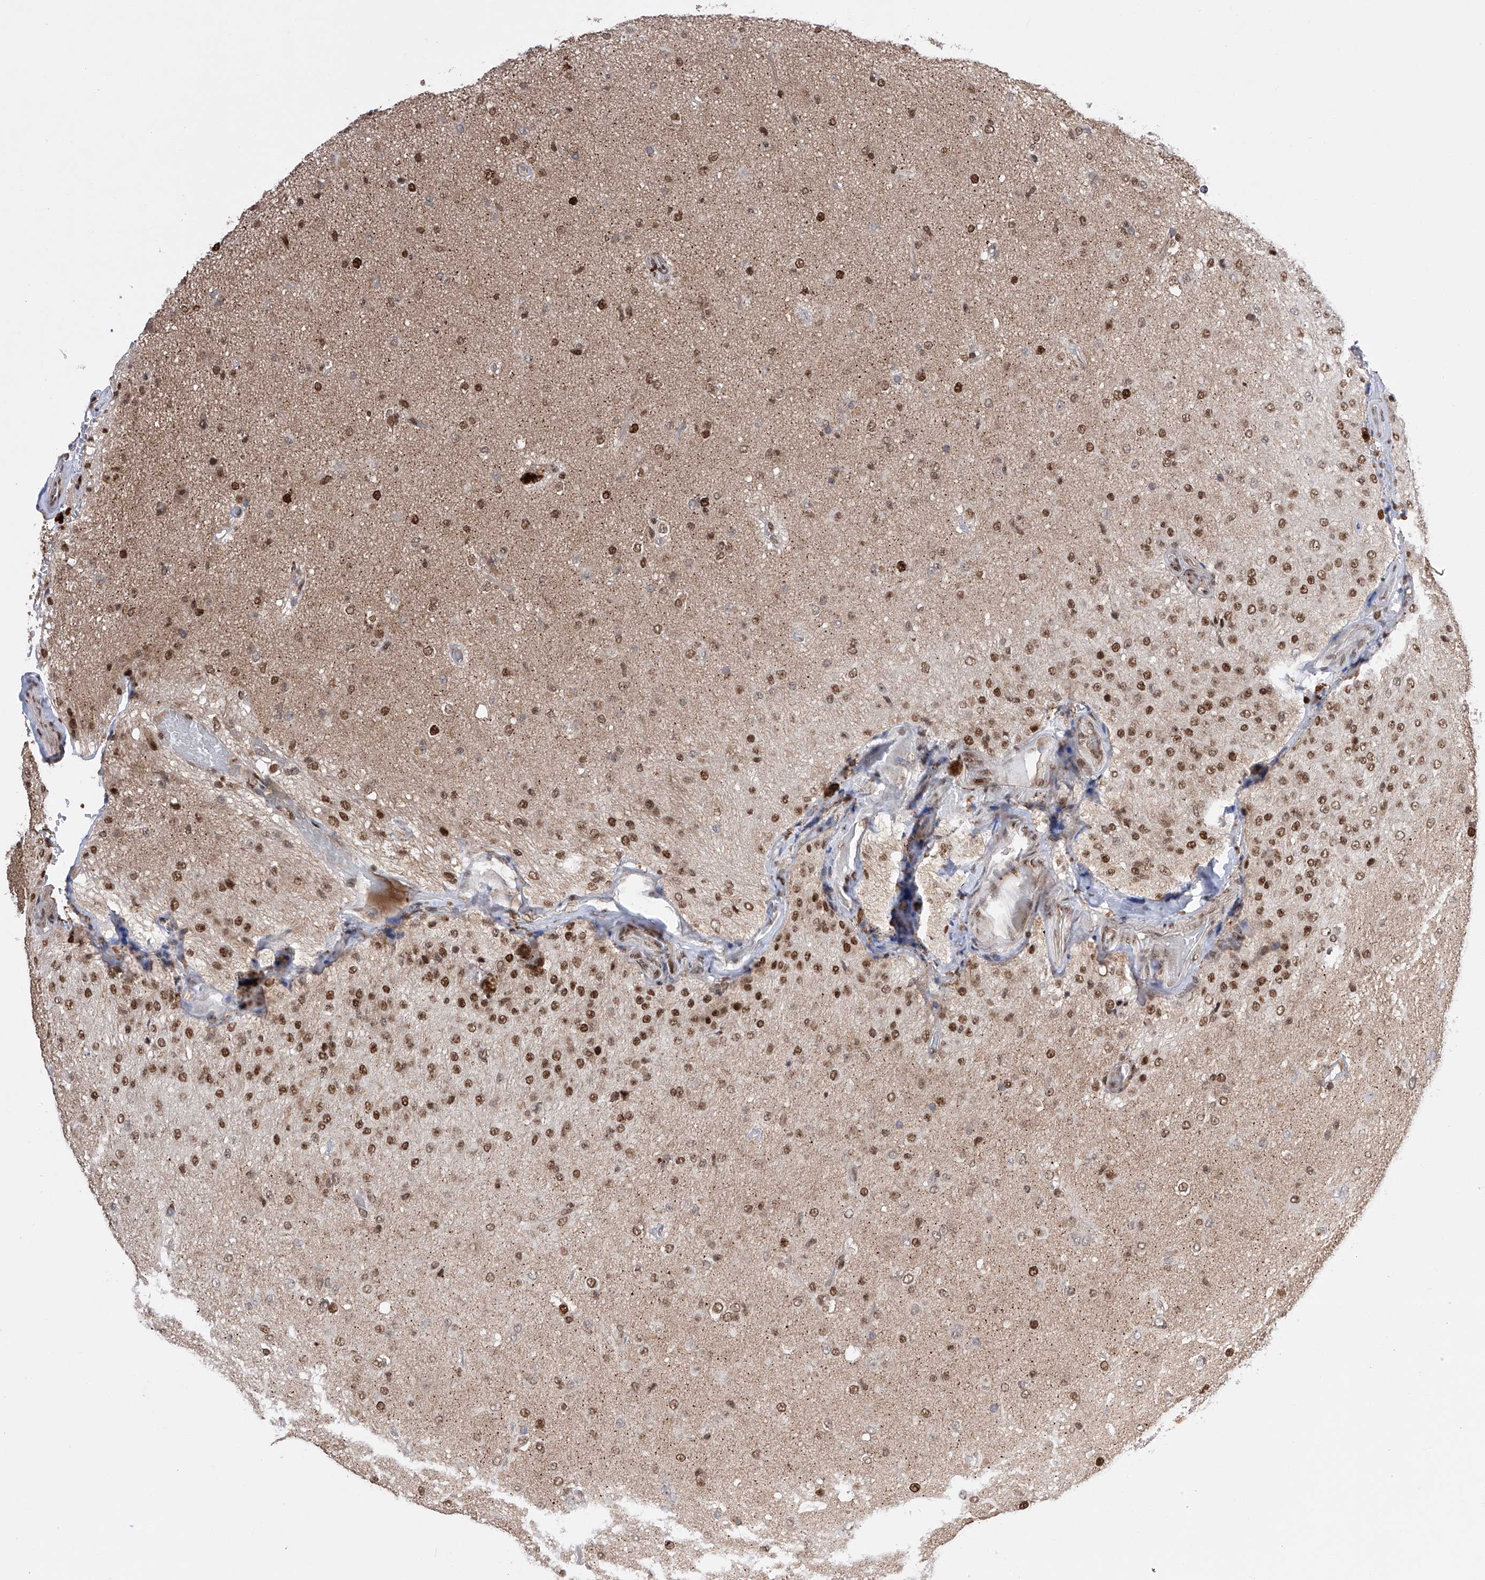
{"staining": {"intensity": "moderate", "quantity": "25%-75%", "location": "nuclear"}, "tissue": "glioma", "cell_type": "Tumor cells", "image_type": "cancer", "snomed": [{"axis": "morphology", "description": "Glioma, malignant, Low grade"}, {"axis": "topography", "description": "Brain"}], "caption": "Human glioma stained with a brown dye shows moderate nuclear positive positivity in about 25%-75% of tumor cells.", "gene": "ZNF280D", "patient": {"sex": "male", "age": 65}}